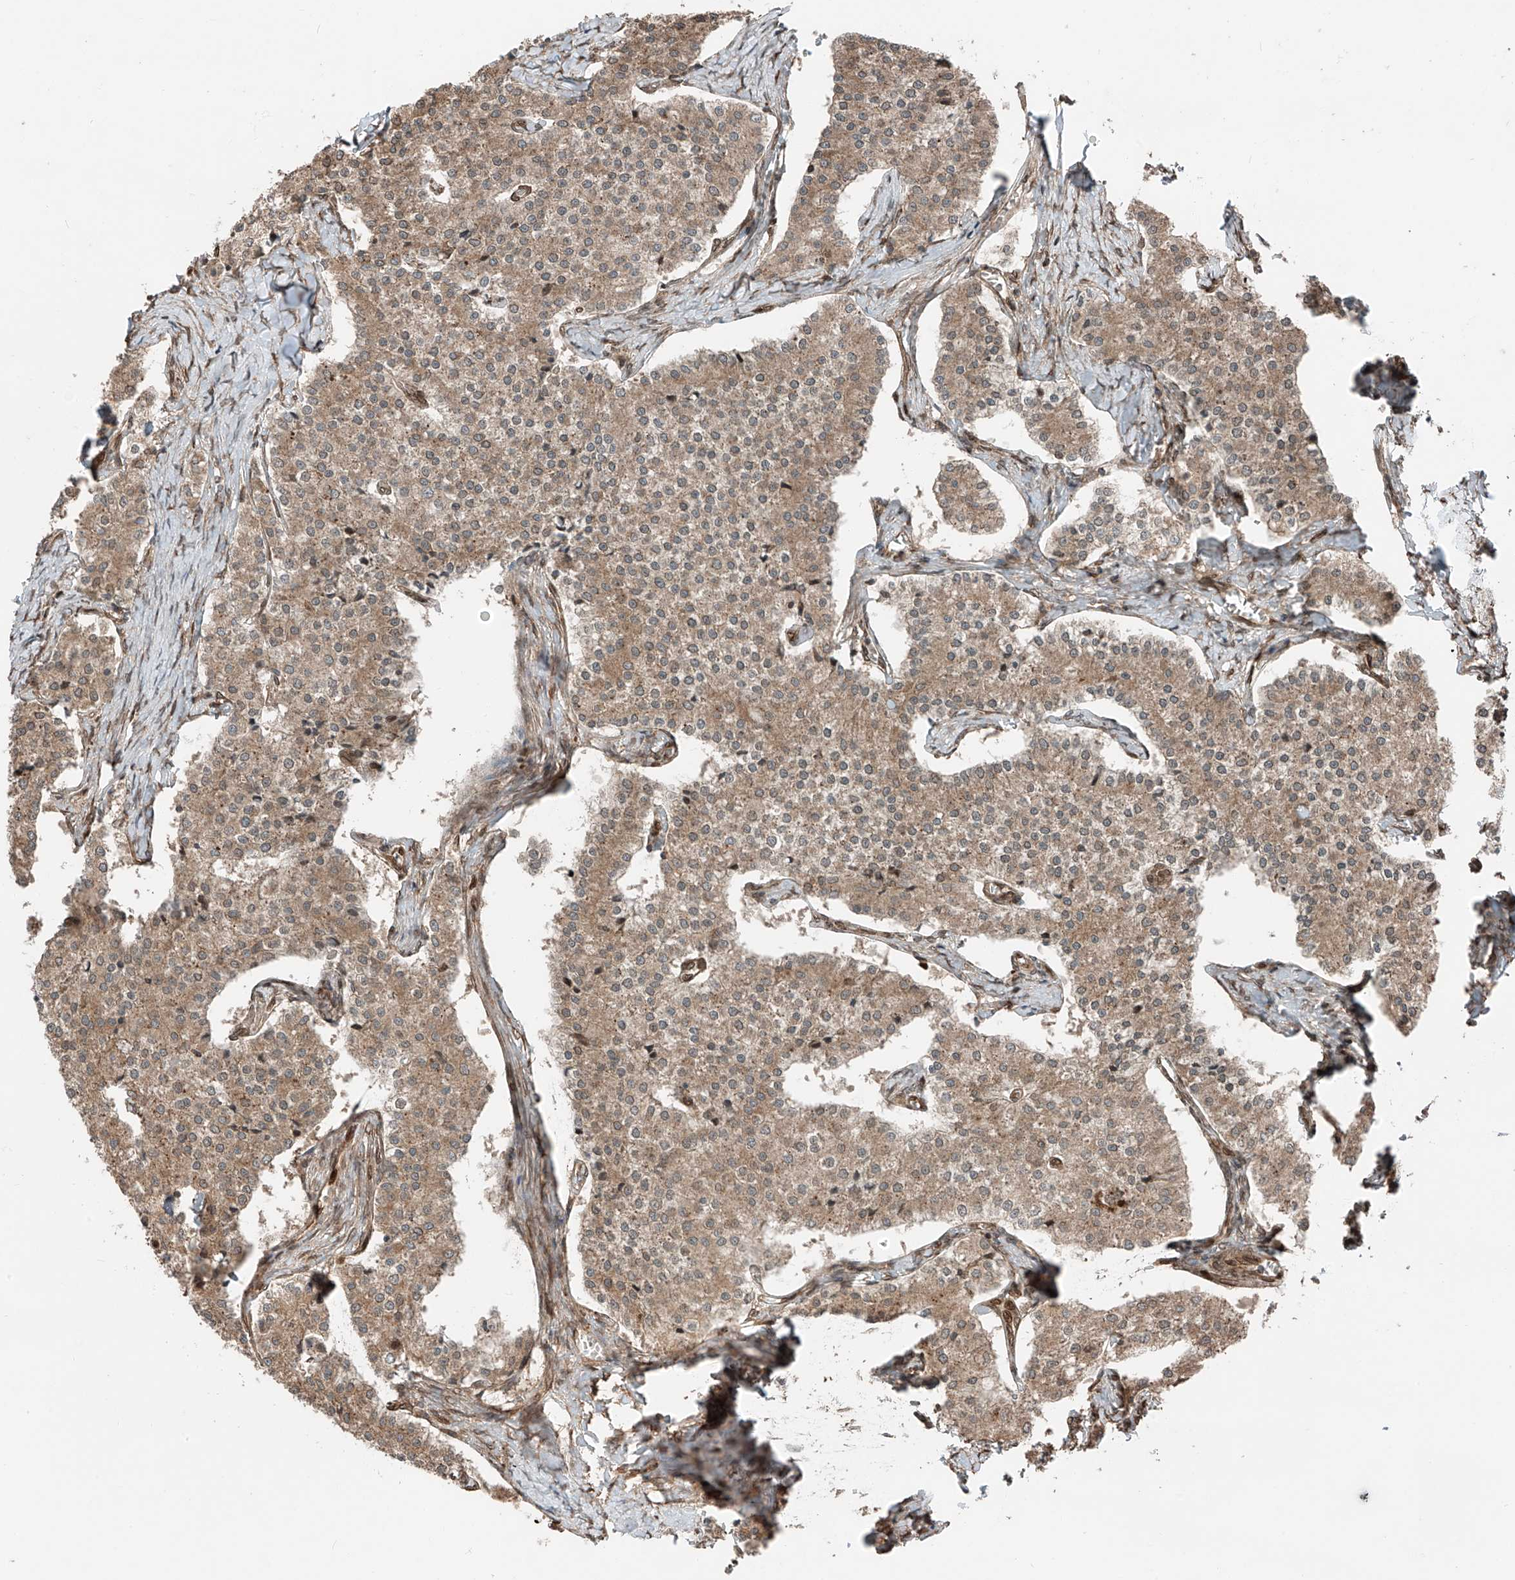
{"staining": {"intensity": "moderate", "quantity": ">75%", "location": "cytoplasmic/membranous"}, "tissue": "carcinoid", "cell_type": "Tumor cells", "image_type": "cancer", "snomed": [{"axis": "morphology", "description": "Carcinoid, malignant, NOS"}, {"axis": "topography", "description": "Colon"}], "caption": "Immunohistochemistry (IHC) (DAB (3,3'-diaminobenzidine)) staining of malignant carcinoid demonstrates moderate cytoplasmic/membranous protein positivity in about >75% of tumor cells.", "gene": "CEP162", "patient": {"sex": "female", "age": 52}}